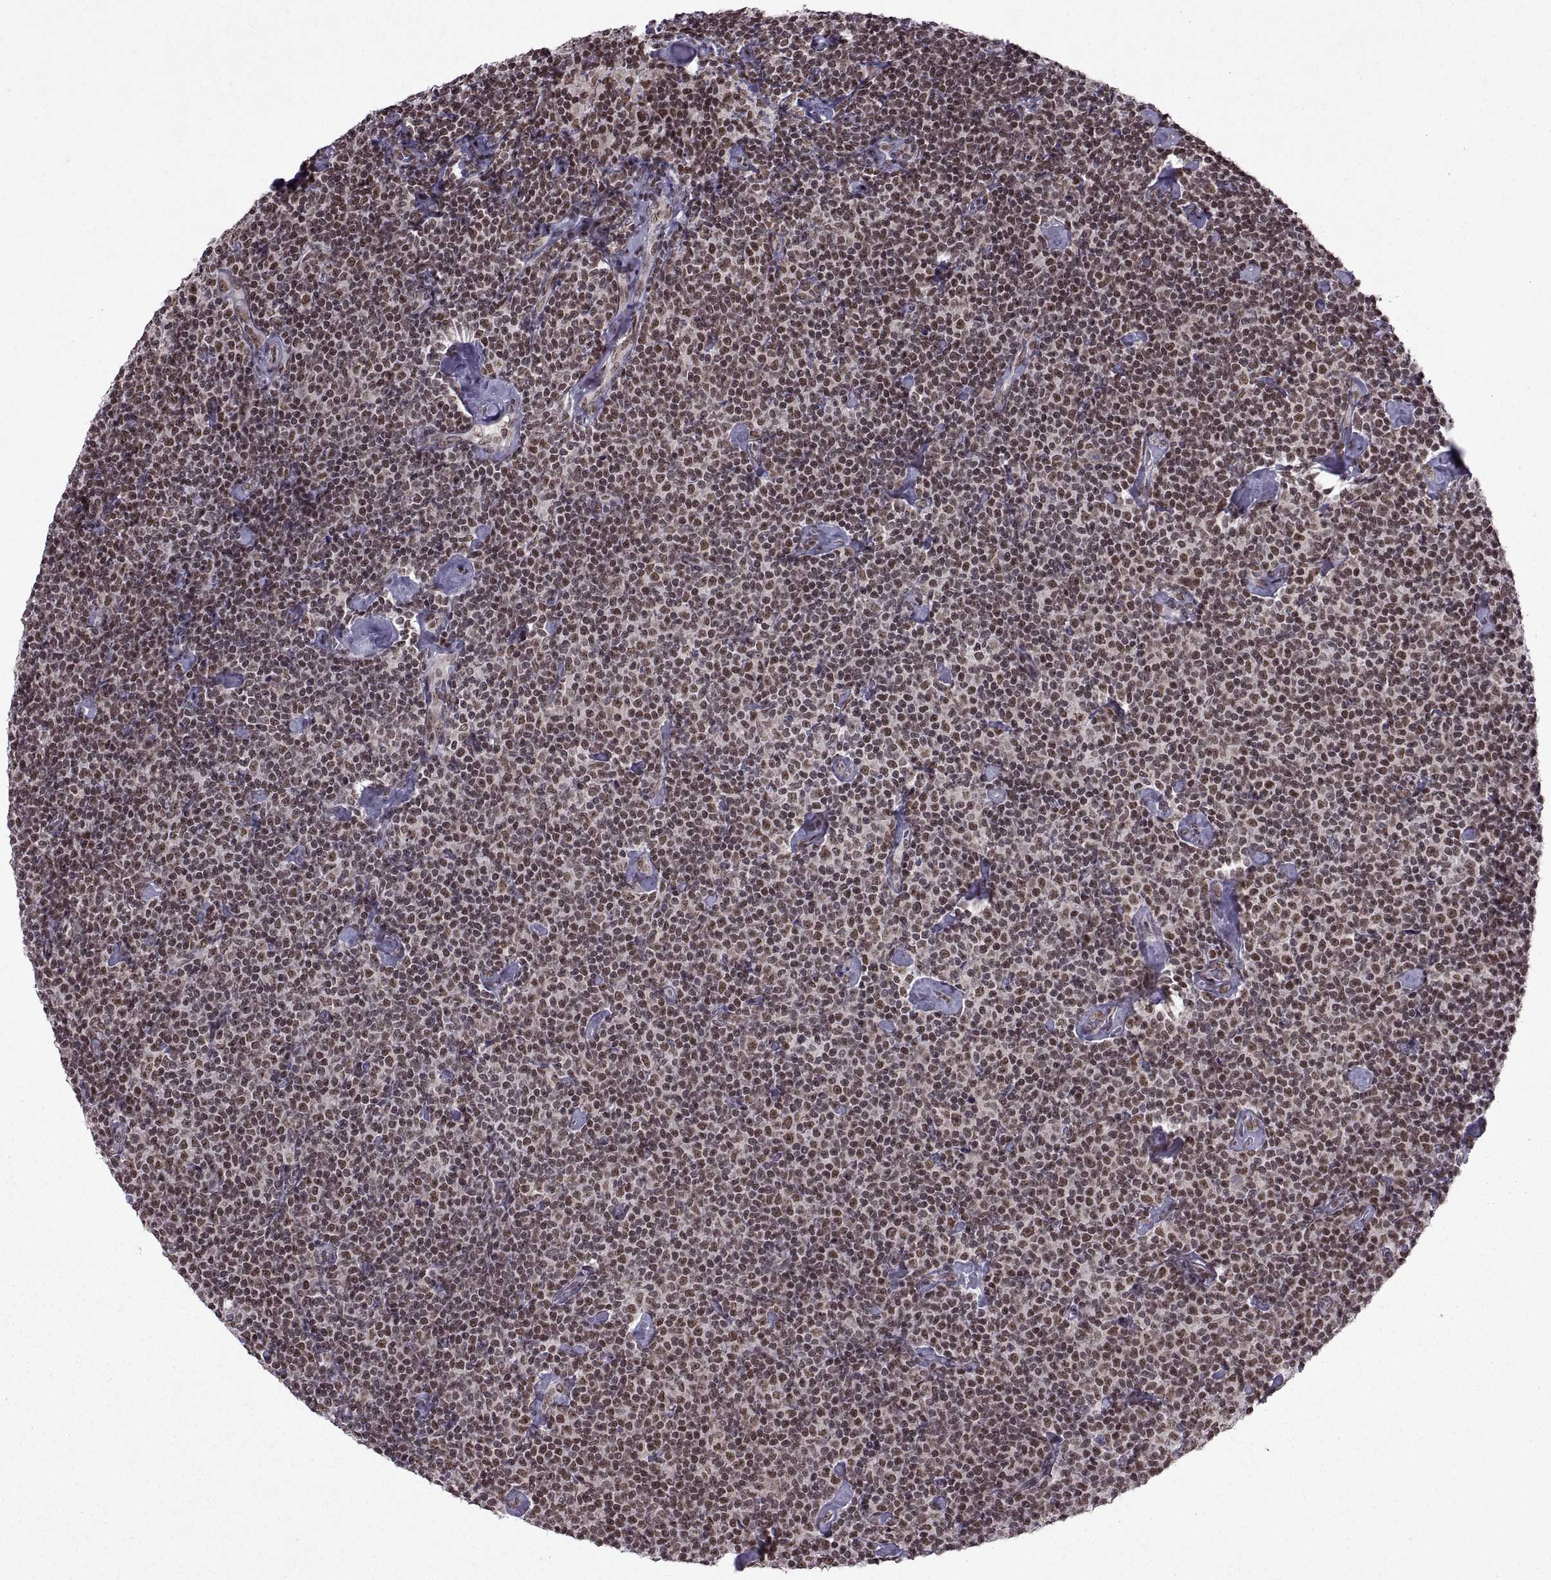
{"staining": {"intensity": "moderate", "quantity": ">75%", "location": "nuclear"}, "tissue": "lymphoma", "cell_type": "Tumor cells", "image_type": "cancer", "snomed": [{"axis": "morphology", "description": "Malignant lymphoma, non-Hodgkin's type, Low grade"}, {"axis": "topography", "description": "Lymph node"}], "caption": "Immunohistochemical staining of human malignant lymphoma, non-Hodgkin's type (low-grade) reveals medium levels of moderate nuclear staining in about >75% of tumor cells. The staining is performed using DAB brown chromogen to label protein expression. The nuclei are counter-stained blue using hematoxylin.", "gene": "MT1E", "patient": {"sex": "male", "age": 81}}